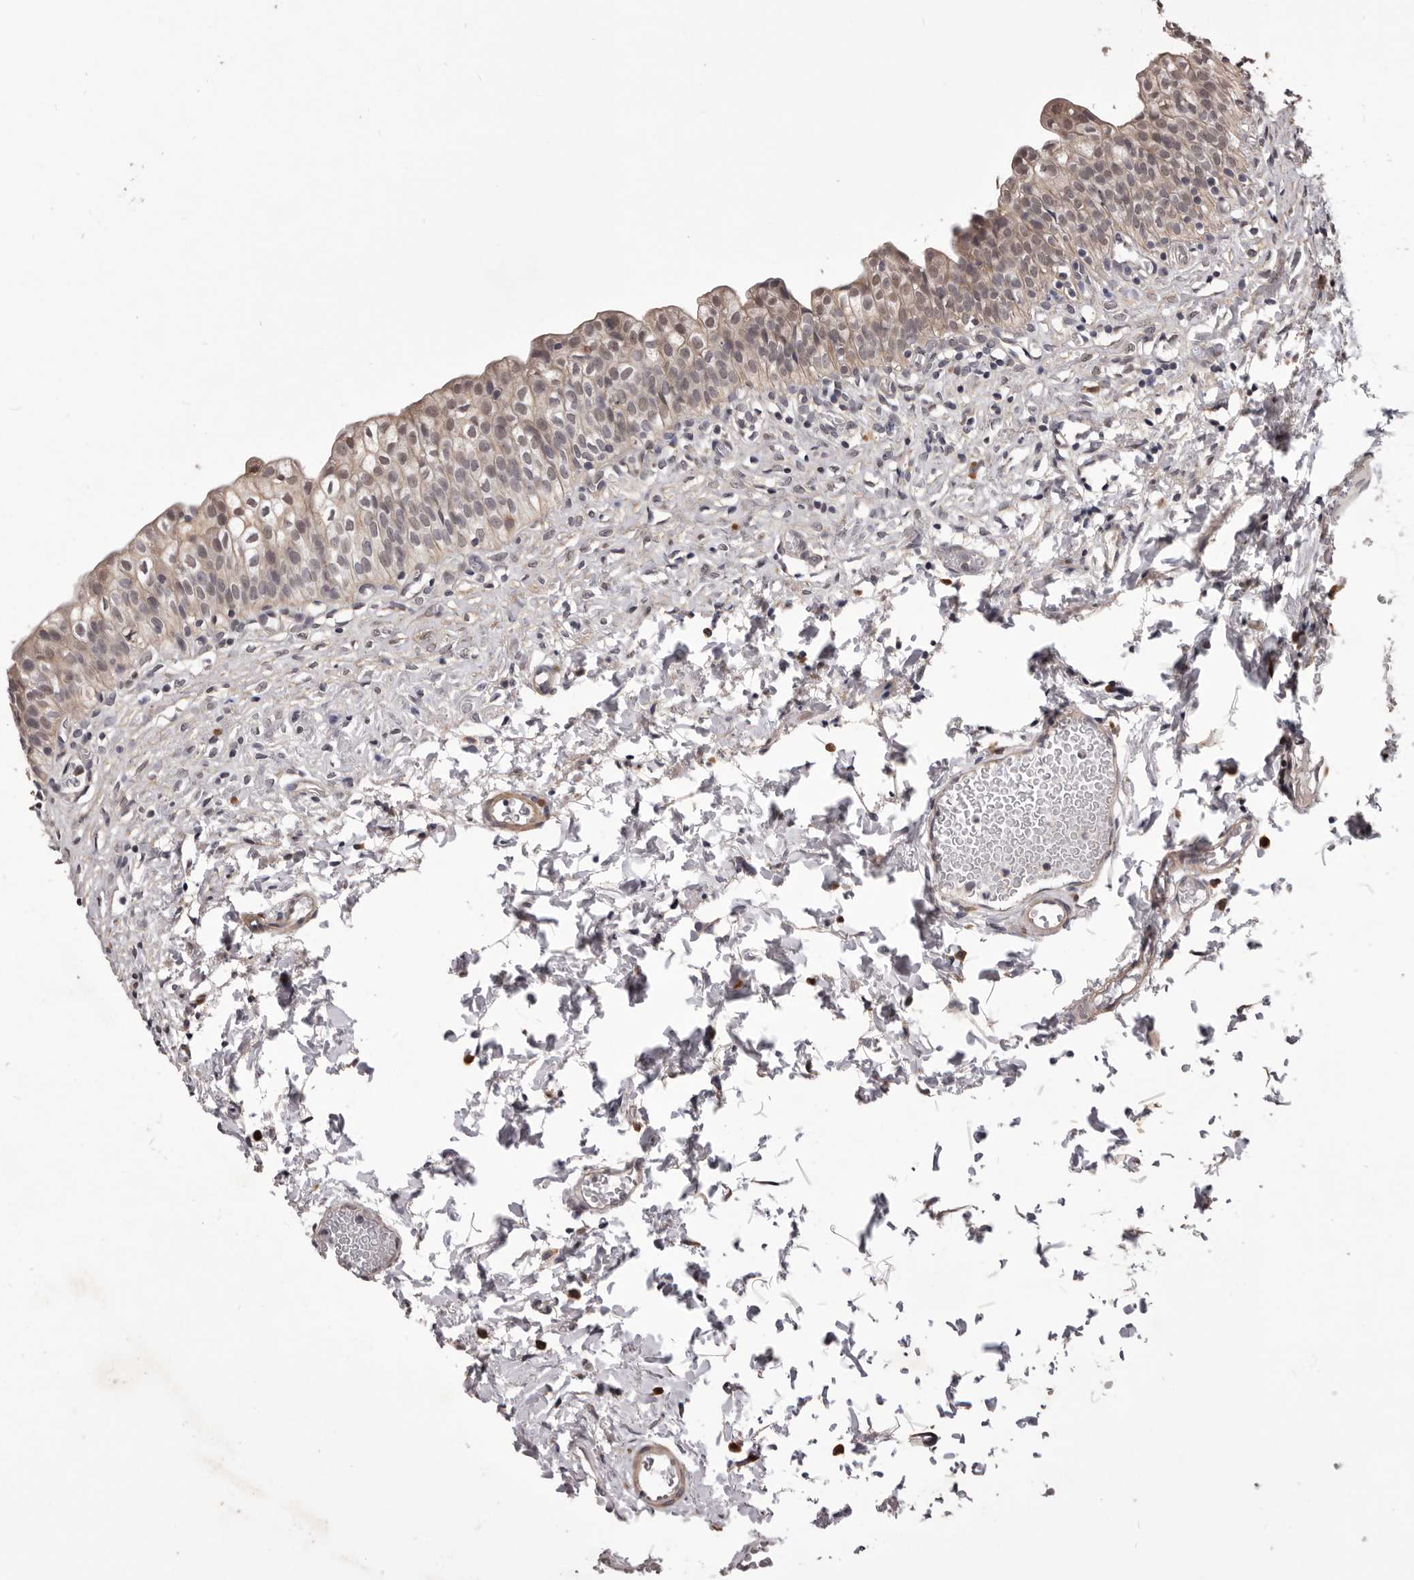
{"staining": {"intensity": "weak", "quantity": "25%-75%", "location": "cytoplasmic/membranous,nuclear"}, "tissue": "urinary bladder", "cell_type": "Urothelial cells", "image_type": "normal", "snomed": [{"axis": "morphology", "description": "Normal tissue, NOS"}, {"axis": "topography", "description": "Urinary bladder"}], "caption": "Protein staining of unremarkable urinary bladder demonstrates weak cytoplasmic/membranous,nuclear staining in approximately 25%-75% of urothelial cells.", "gene": "CELF3", "patient": {"sex": "male", "age": 55}}